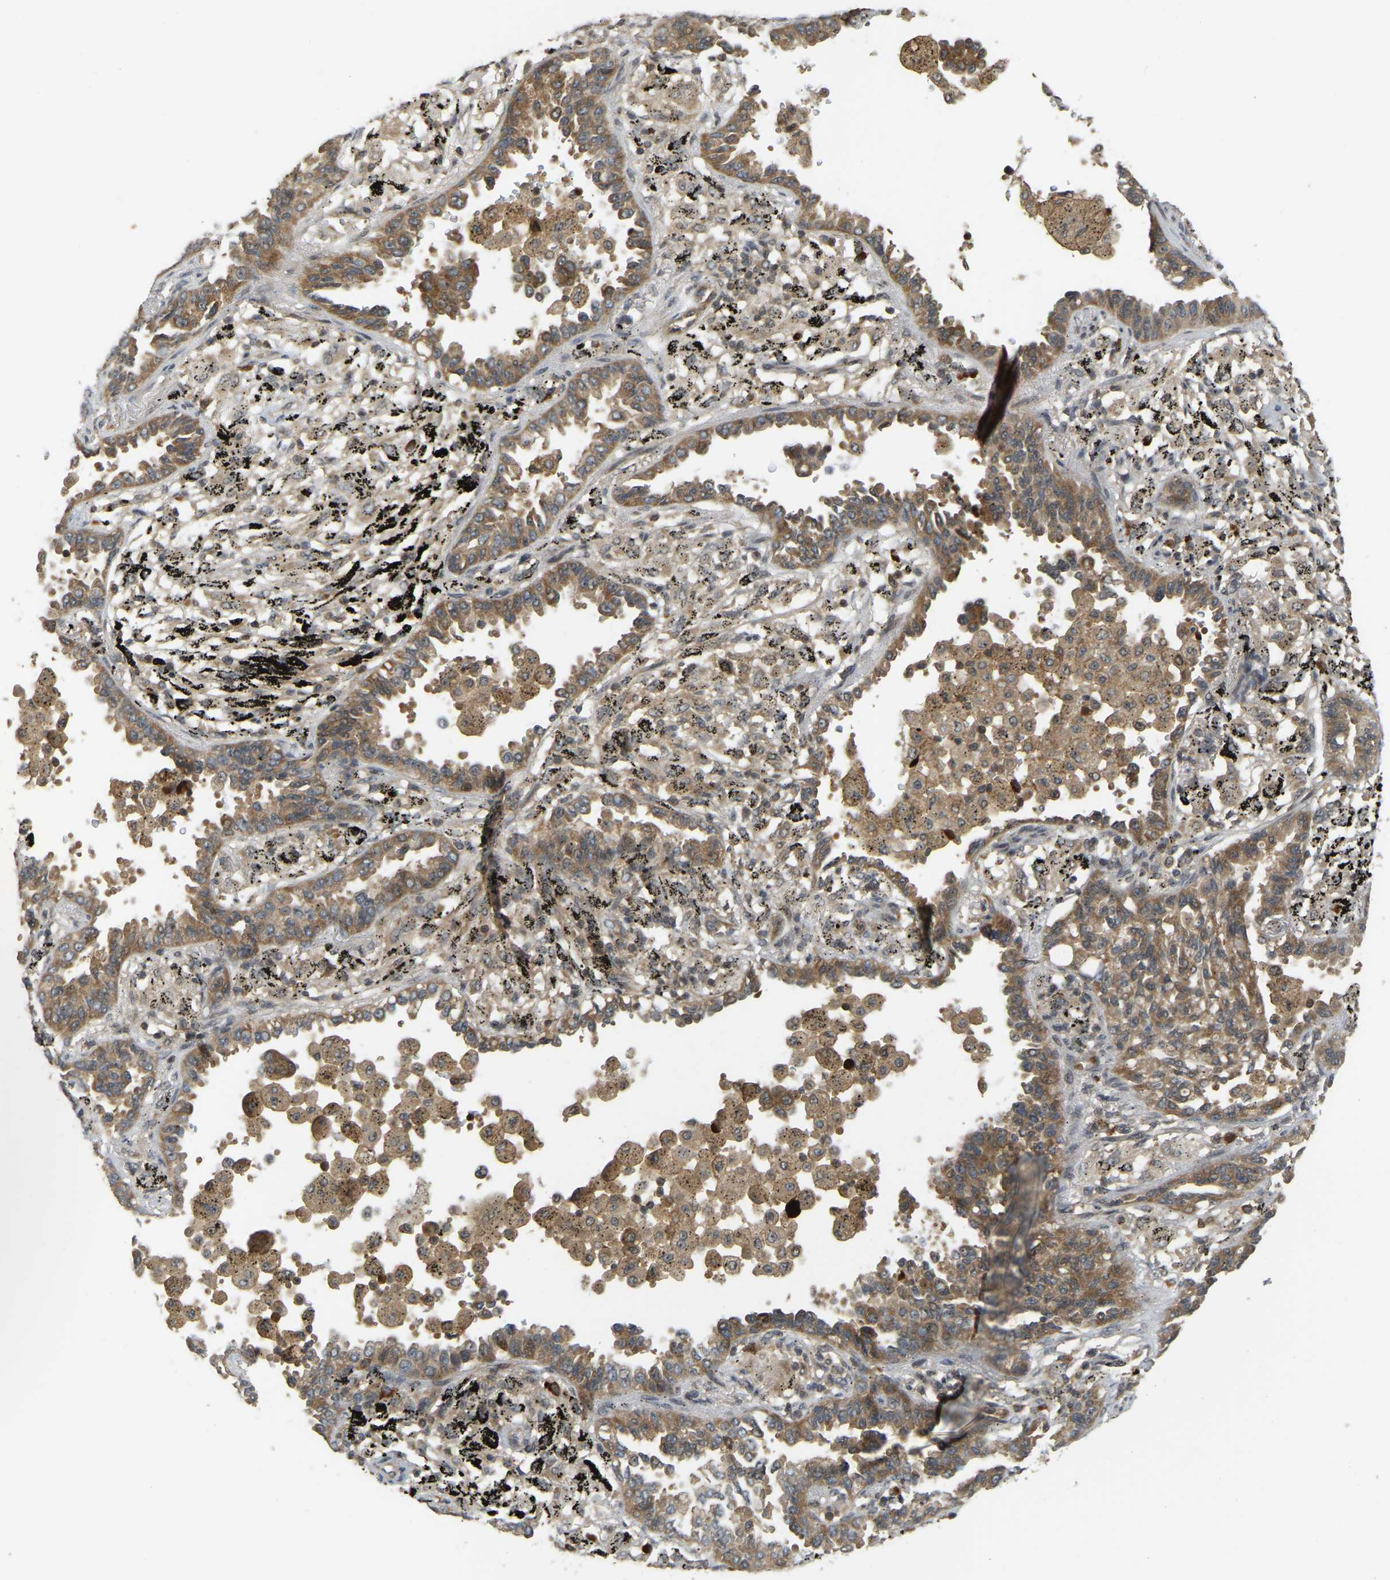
{"staining": {"intensity": "moderate", "quantity": ">75%", "location": "cytoplasmic/membranous"}, "tissue": "lung cancer", "cell_type": "Tumor cells", "image_type": "cancer", "snomed": [{"axis": "morphology", "description": "Normal tissue, NOS"}, {"axis": "morphology", "description": "Adenocarcinoma, NOS"}, {"axis": "topography", "description": "Lung"}], "caption": "Lung cancer (adenocarcinoma) tissue demonstrates moderate cytoplasmic/membranous staining in about >75% of tumor cells", "gene": "BRF2", "patient": {"sex": "male", "age": 59}}